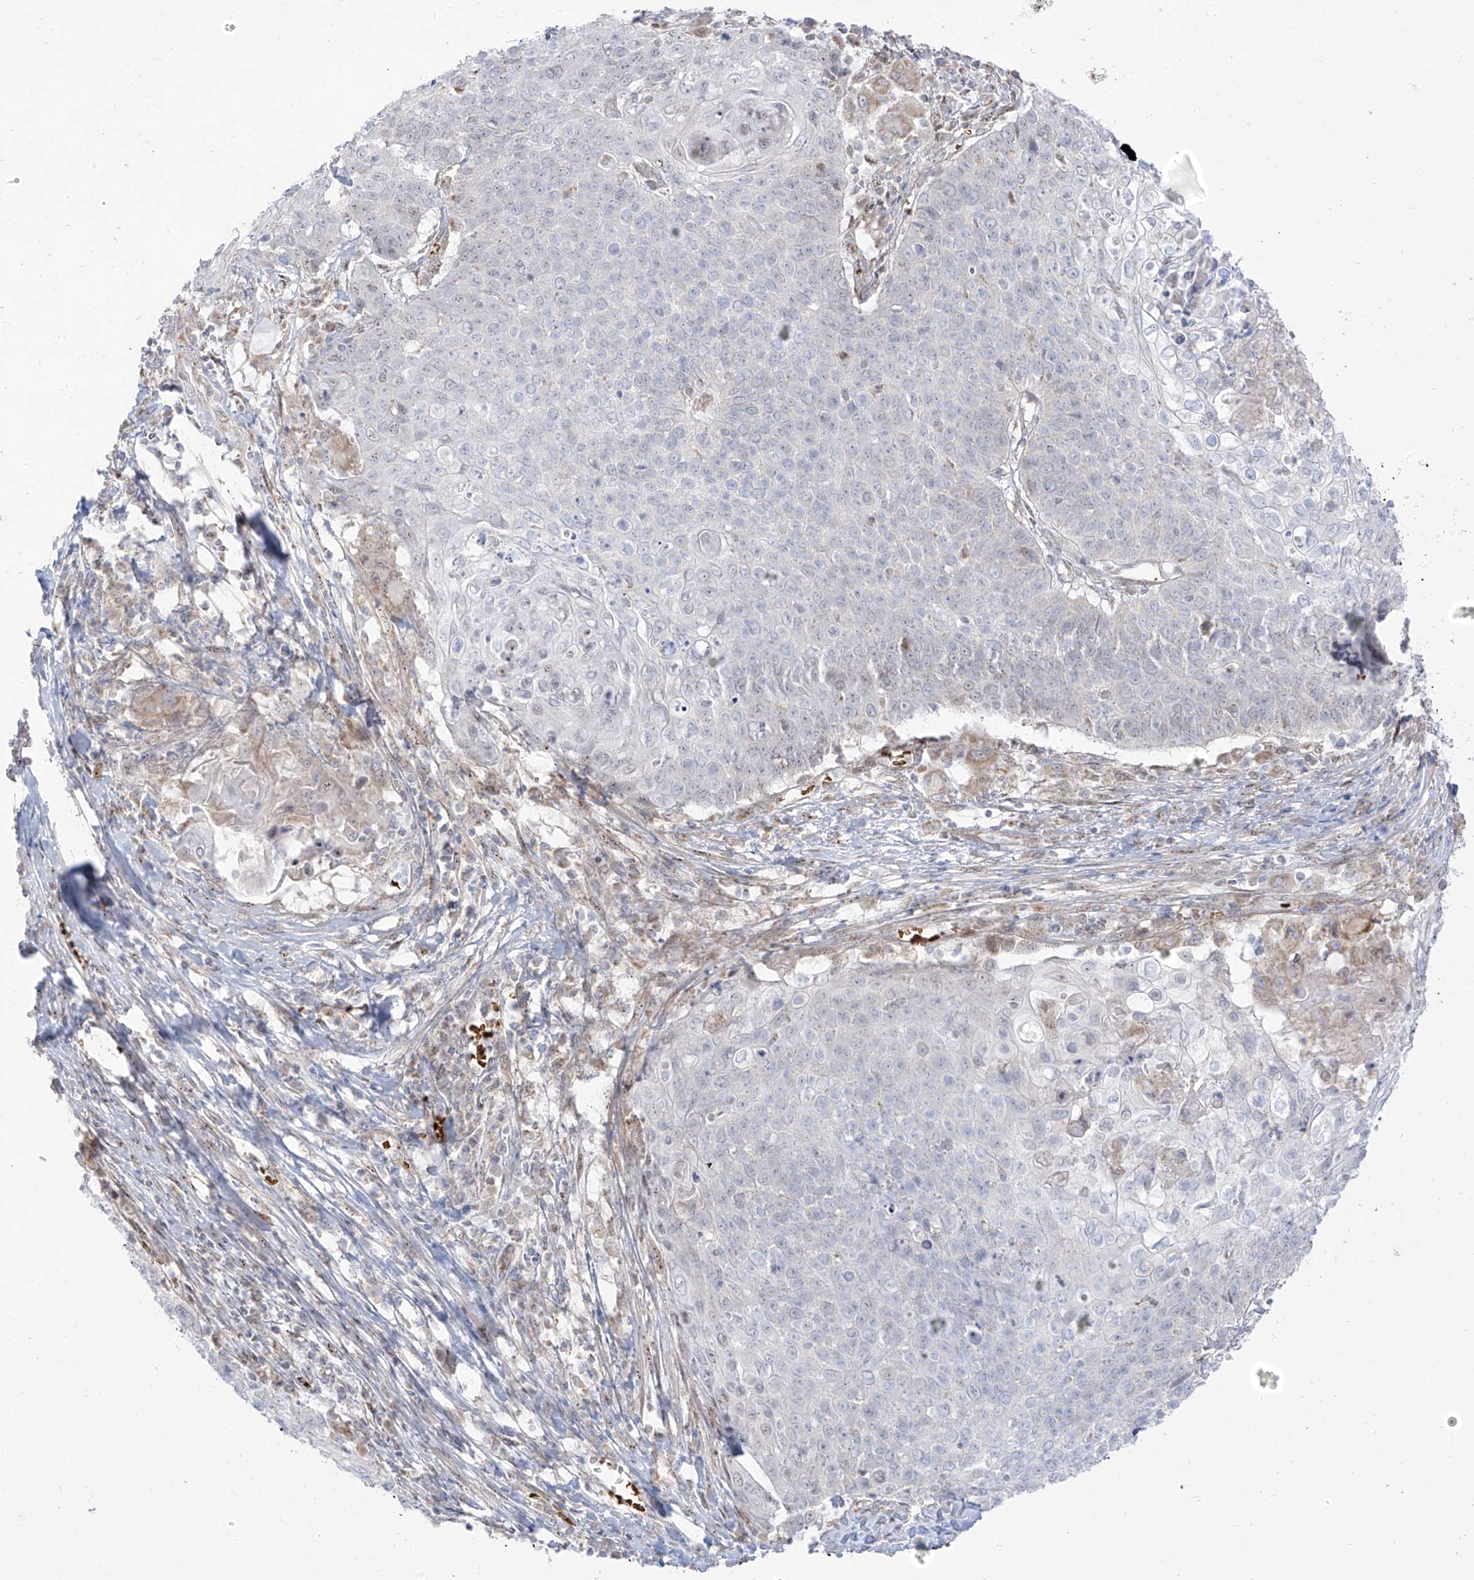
{"staining": {"intensity": "negative", "quantity": "none", "location": "none"}, "tissue": "cervical cancer", "cell_type": "Tumor cells", "image_type": "cancer", "snomed": [{"axis": "morphology", "description": "Squamous cell carcinoma, NOS"}, {"axis": "topography", "description": "Cervix"}], "caption": "Immunohistochemistry (IHC) photomicrograph of neoplastic tissue: cervical squamous cell carcinoma stained with DAB (3,3'-diaminobenzidine) demonstrates no significant protein positivity in tumor cells.", "gene": "ARHGEF40", "patient": {"sex": "female", "age": 39}}